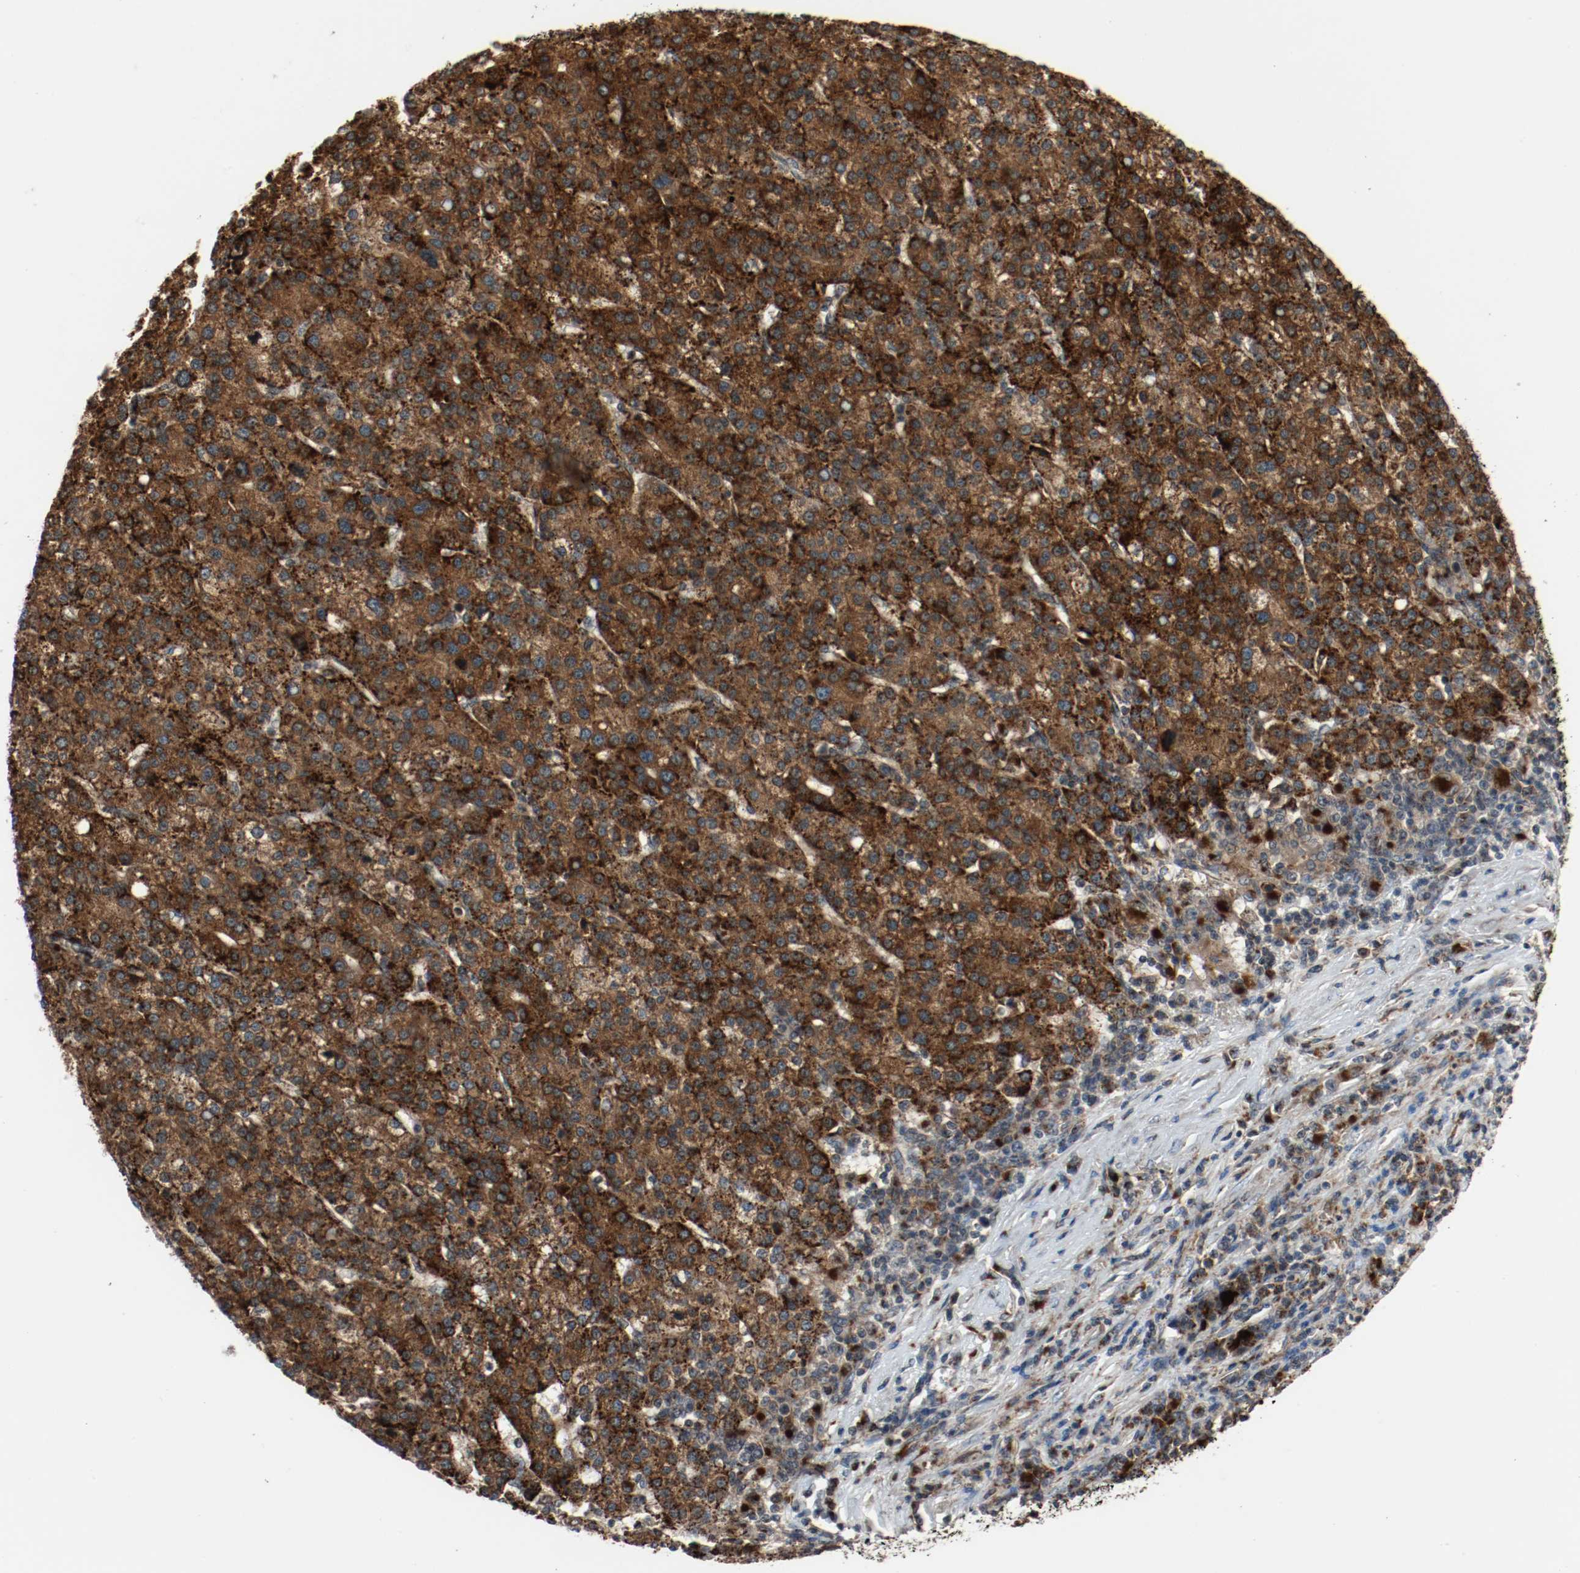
{"staining": {"intensity": "strong", "quantity": ">75%", "location": "cytoplasmic/membranous"}, "tissue": "liver cancer", "cell_type": "Tumor cells", "image_type": "cancer", "snomed": [{"axis": "morphology", "description": "Carcinoma, Hepatocellular, NOS"}, {"axis": "topography", "description": "Liver"}], "caption": "This is an image of immunohistochemistry staining of hepatocellular carcinoma (liver), which shows strong staining in the cytoplasmic/membranous of tumor cells.", "gene": "LAMP2", "patient": {"sex": "female", "age": 58}}